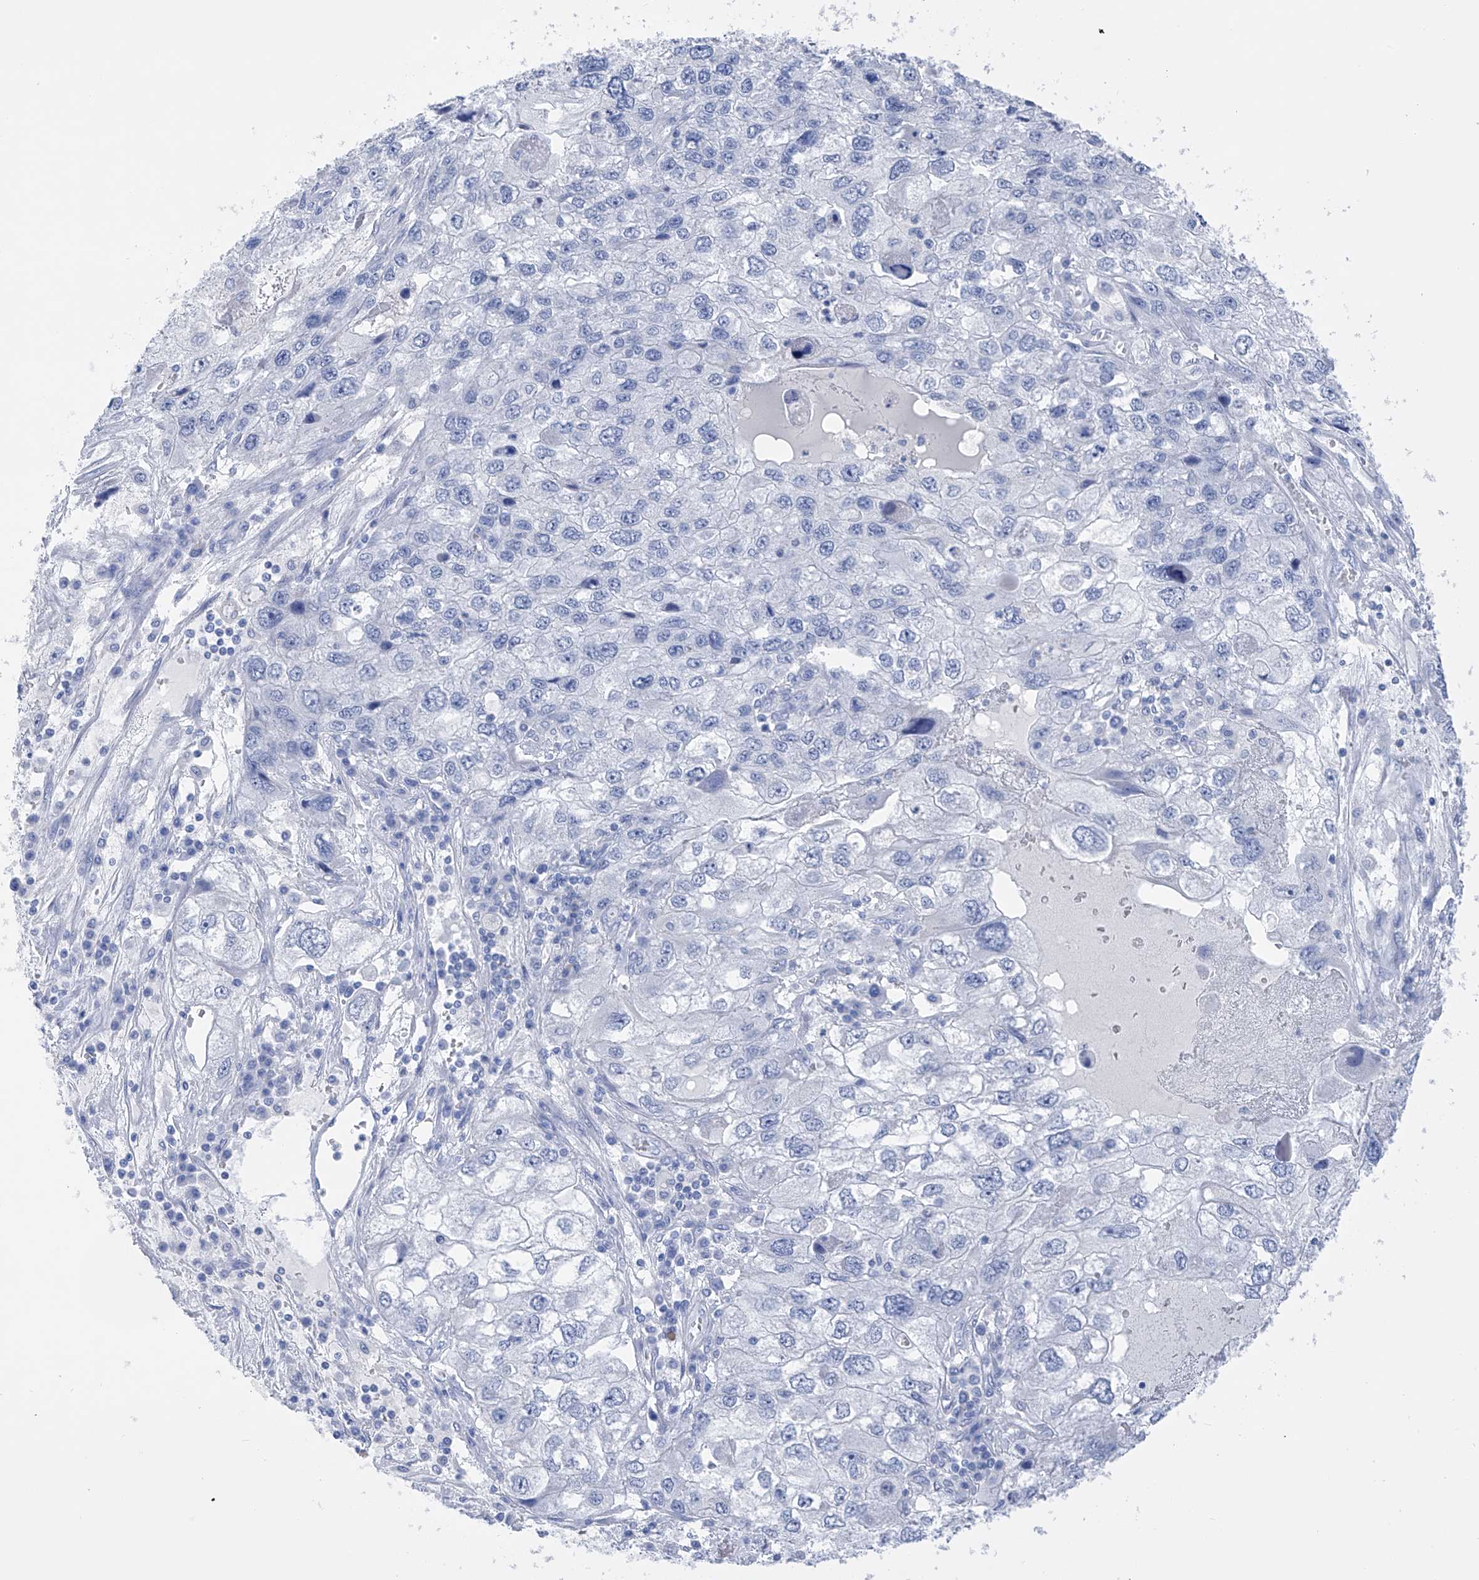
{"staining": {"intensity": "negative", "quantity": "none", "location": "none"}, "tissue": "endometrial cancer", "cell_type": "Tumor cells", "image_type": "cancer", "snomed": [{"axis": "morphology", "description": "Adenocarcinoma, NOS"}, {"axis": "topography", "description": "Endometrium"}], "caption": "IHC histopathology image of adenocarcinoma (endometrial) stained for a protein (brown), which exhibits no staining in tumor cells.", "gene": "ADRA1A", "patient": {"sex": "female", "age": 49}}